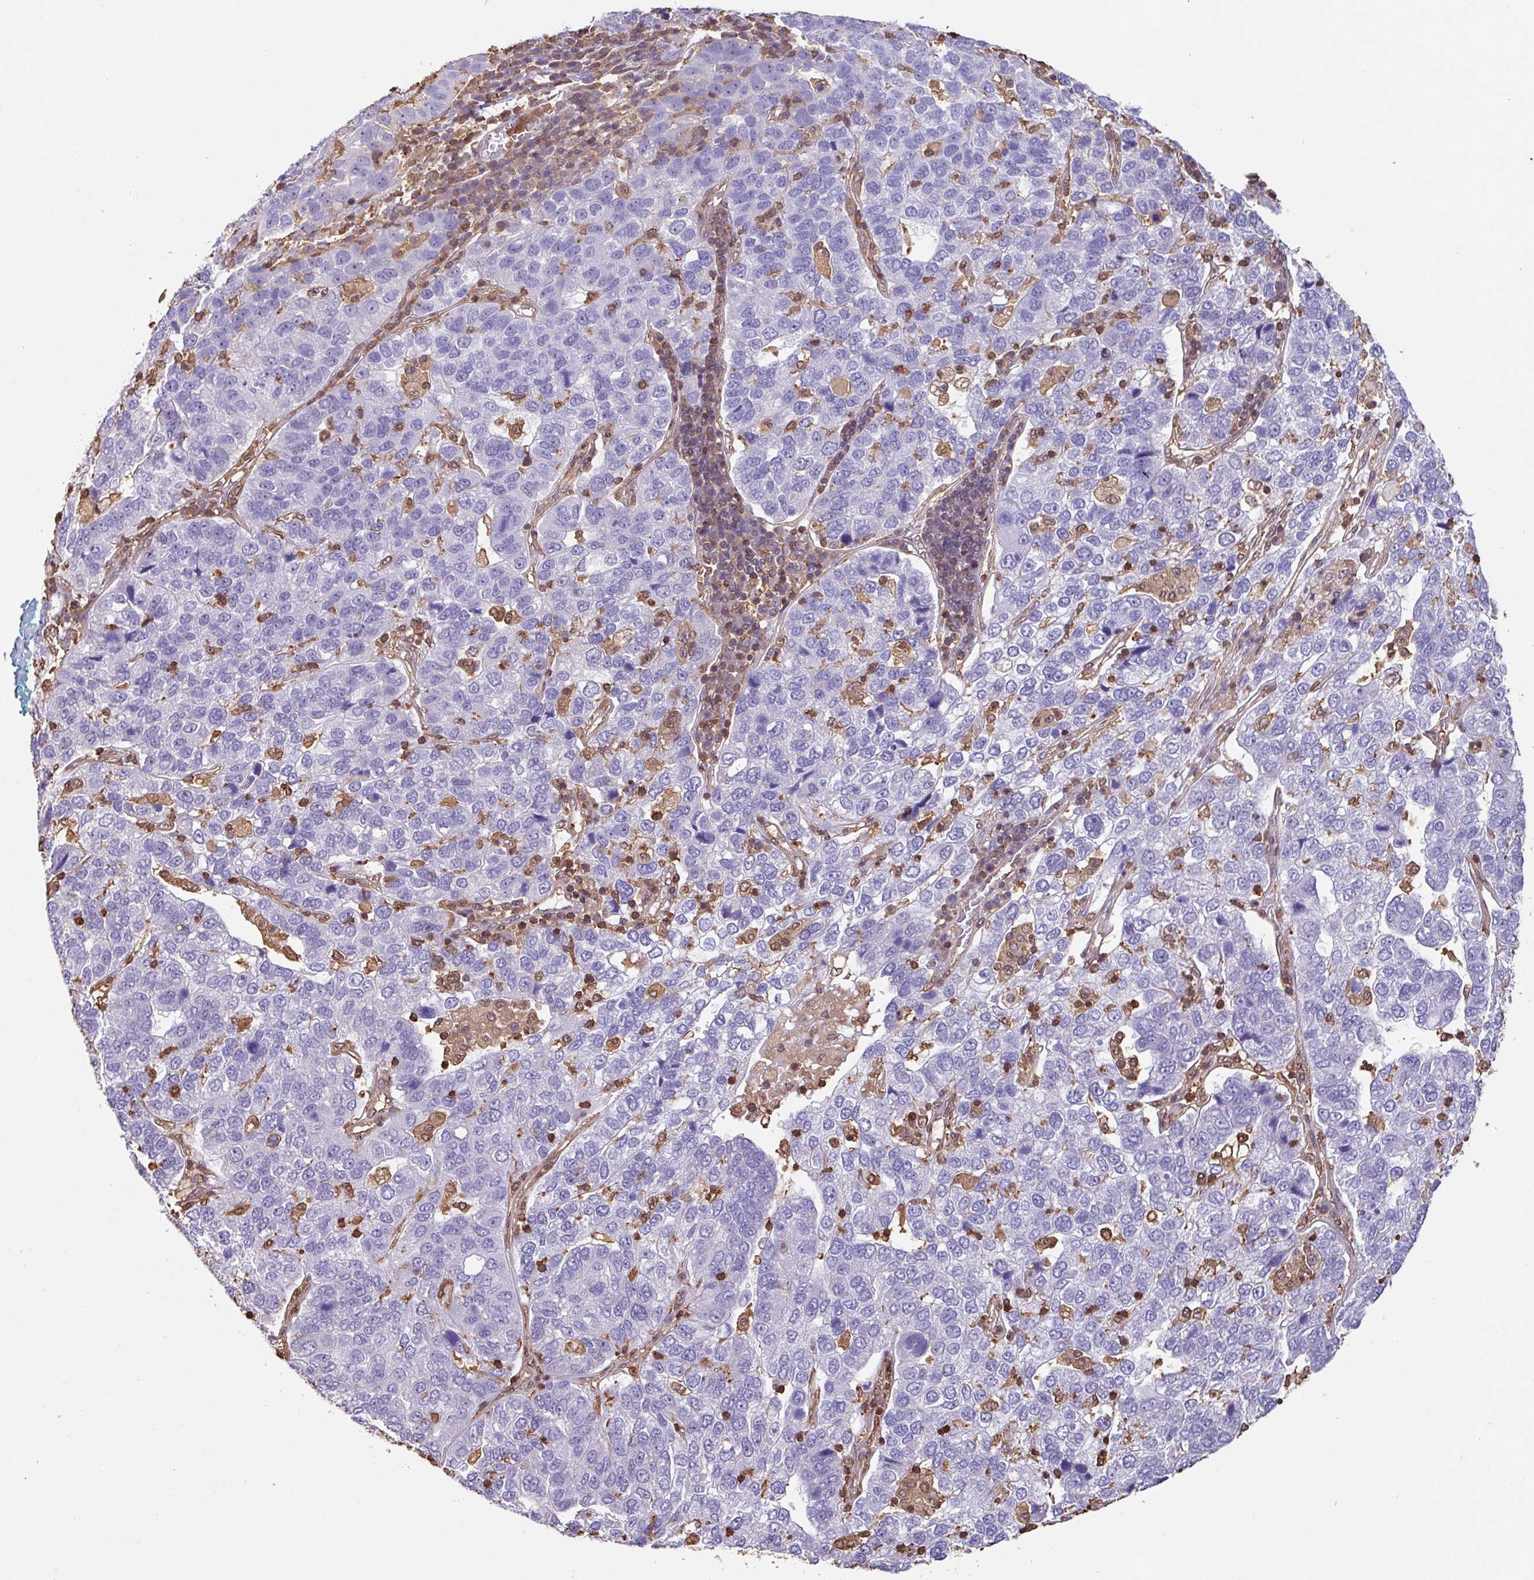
{"staining": {"intensity": "negative", "quantity": "none", "location": "none"}, "tissue": "pancreatic cancer", "cell_type": "Tumor cells", "image_type": "cancer", "snomed": [{"axis": "morphology", "description": "Adenocarcinoma, NOS"}, {"axis": "topography", "description": "Pancreas"}], "caption": "The photomicrograph exhibits no staining of tumor cells in pancreatic adenocarcinoma.", "gene": "ARHGDIB", "patient": {"sex": "female", "age": 61}}